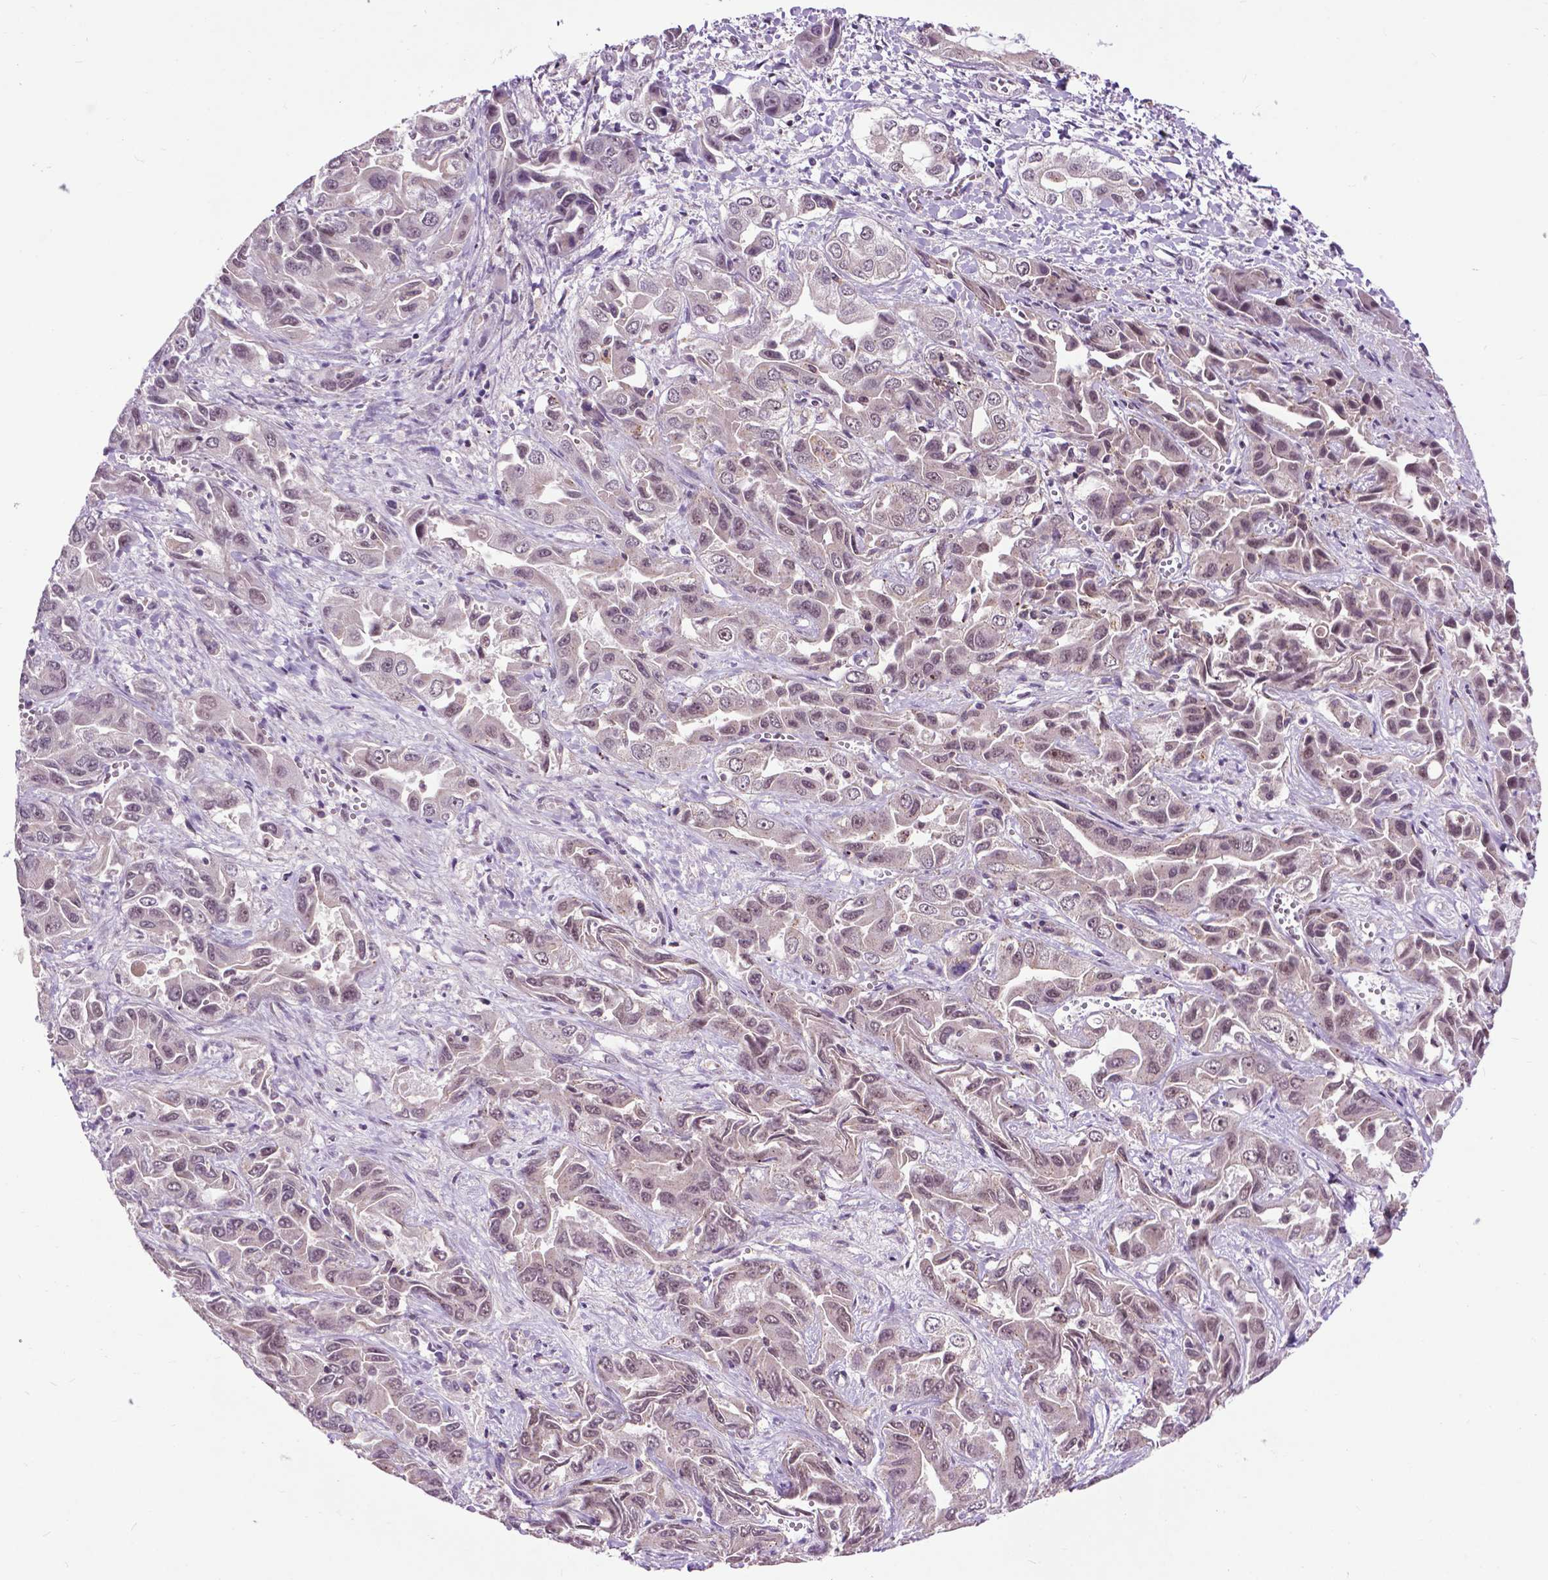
{"staining": {"intensity": "negative", "quantity": "none", "location": "none"}, "tissue": "liver cancer", "cell_type": "Tumor cells", "image_type": "cancer", "snomed": [{"axis": "morphology", "description": "Cholangiocarcinoma"}, {"axis": "topography", "description": "Liver"}], "caption": "IHC micrograph of human cholangiocarcinoma (liver) stained for a protein (brown), which displays no staining in tumor cells. (Brightfield microscopy of DAB (3,3'-diaminobenzidine) IHC at high magnification).", "gene": "EAF1", "patient": {"sex": "female", "age": 52}}